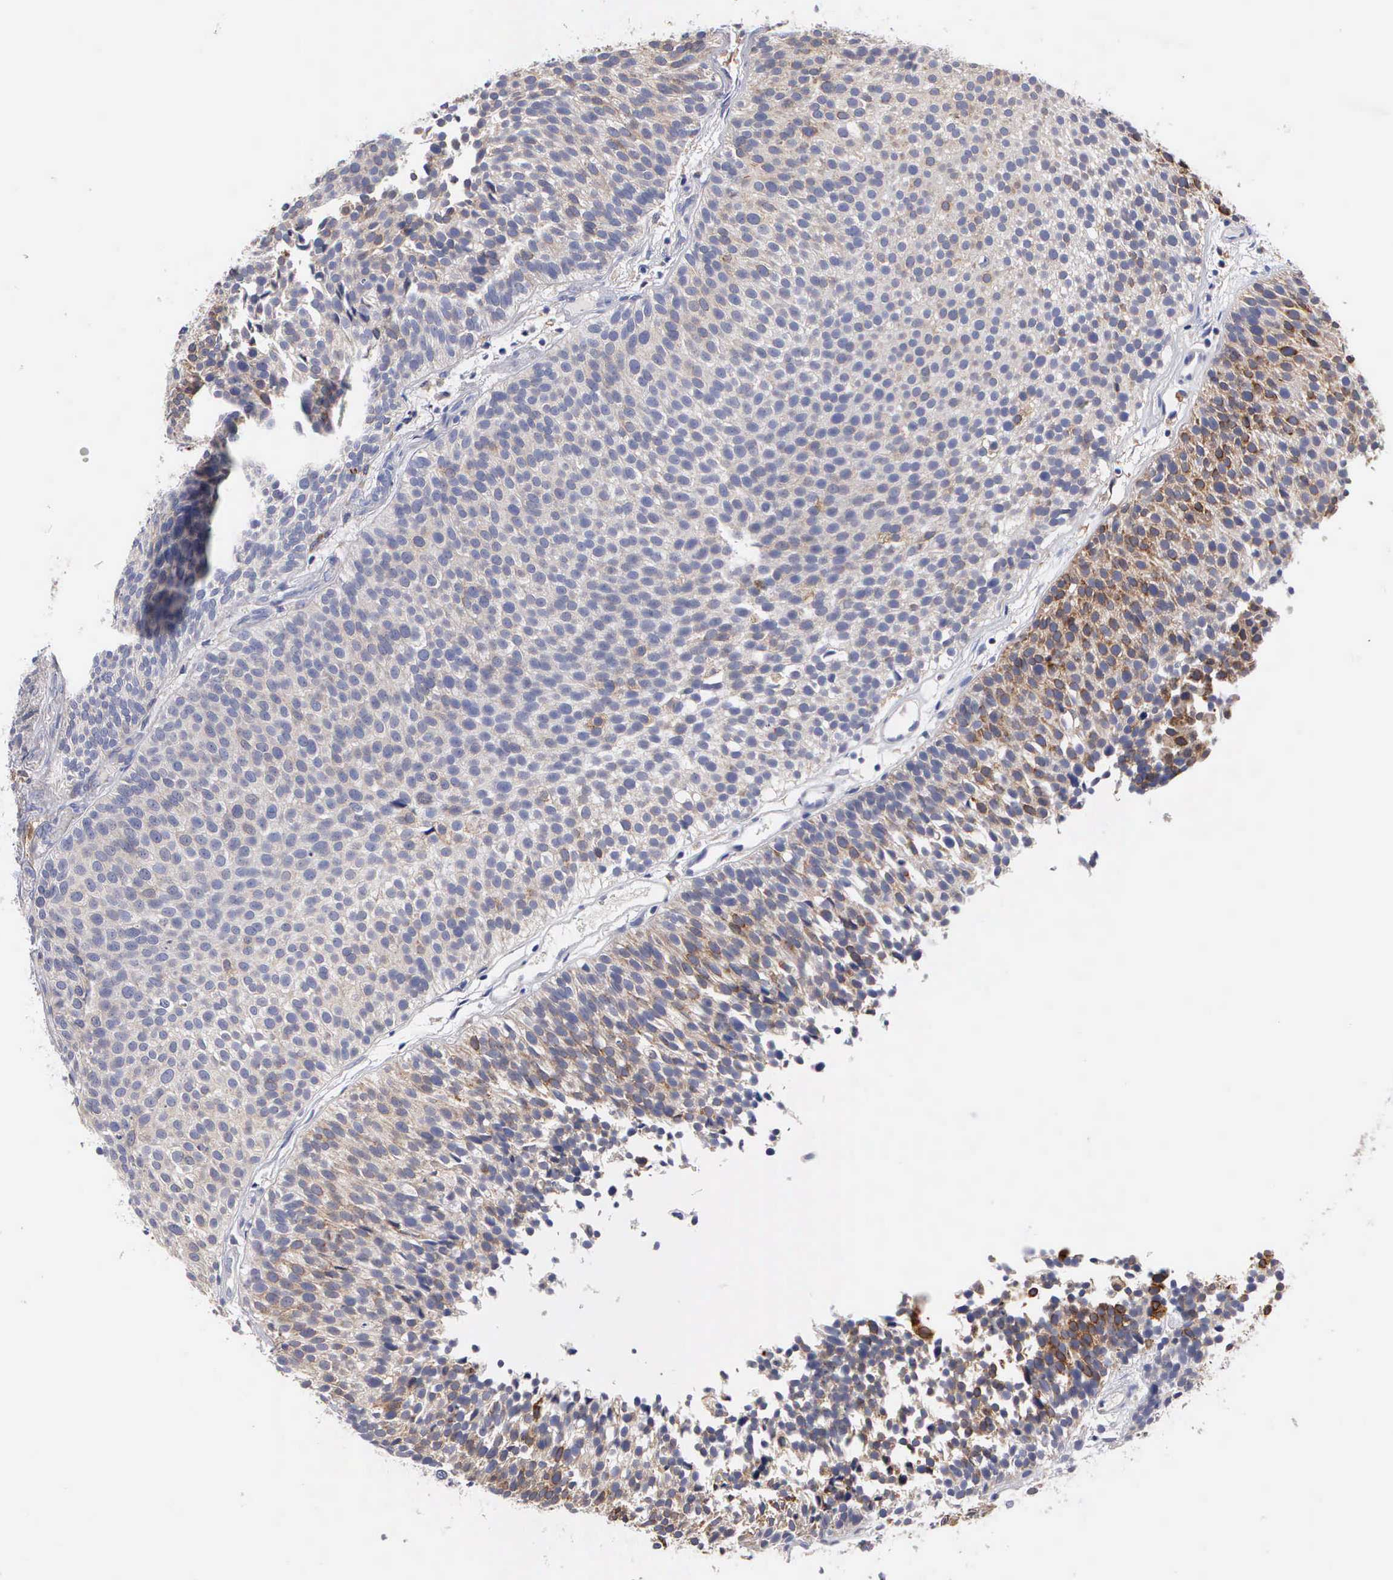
{"staining": {"intensity": "weak", "quantity": "25%-75%", "location": "cytoplasmic/membranous"}, "tissue": "urothelial cancer", "cell_type": "Tumor cells", "image_type": "cancer", "snomed": [{"axis": "morphology", "description": "Urothelial carcinoma, Low grade"}, {"axis": "topography", "description": "Urinary bladder"}], "caption": "Immunohistochemical staining of human low-grade urothelial carcinoma exhibits low levels of weak cytoplasmic/membranous positivity in approximately 25%-75% of tumor cells.", "gene": "PTGS2", "patient": {"sex": "male", "age": 85}}